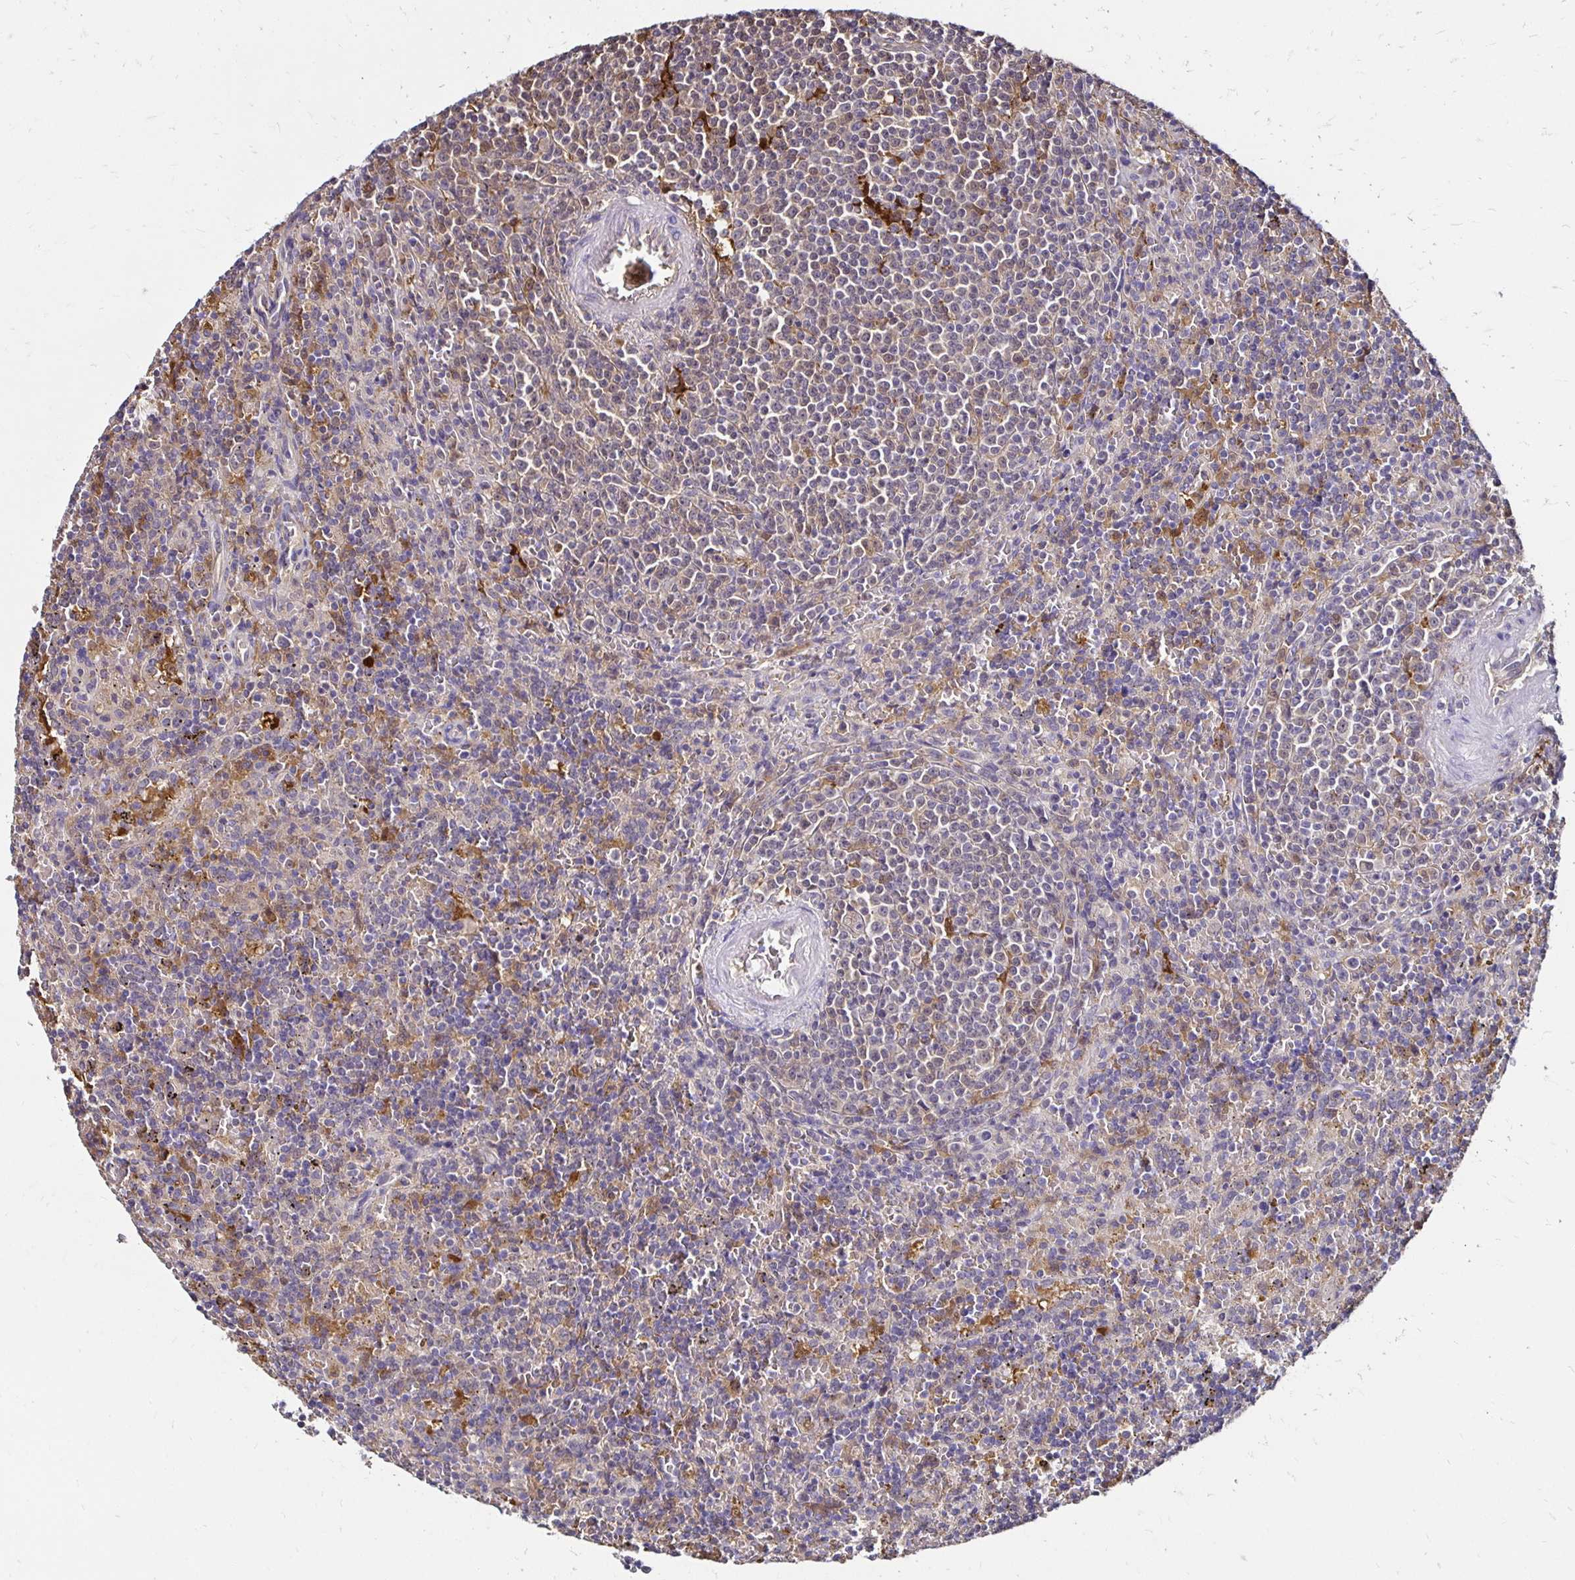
{"staining": {"intensity": "negative", "quantity": "none", "location": "none"}, "tissue": "lymphoma", "cell_type": "Tumor cells", "image_type": "cancer", "snomed": [{"axis": "morphology", "description": "Malignant lymphoma, non-Hodgkin's type, Low grade"}, {"axis": "topography", "description": "Spleen"}], "caption": "High magnification brightfield microscopy of malignant lymphoma, non-Hodgkin's type (low-grade) stained with DAB (brown) and counterstained with hematoxylin (blue): tumor cells show no significant staining.", "gene": "TXN", "patient": {"sex": "male", "age": 67}}